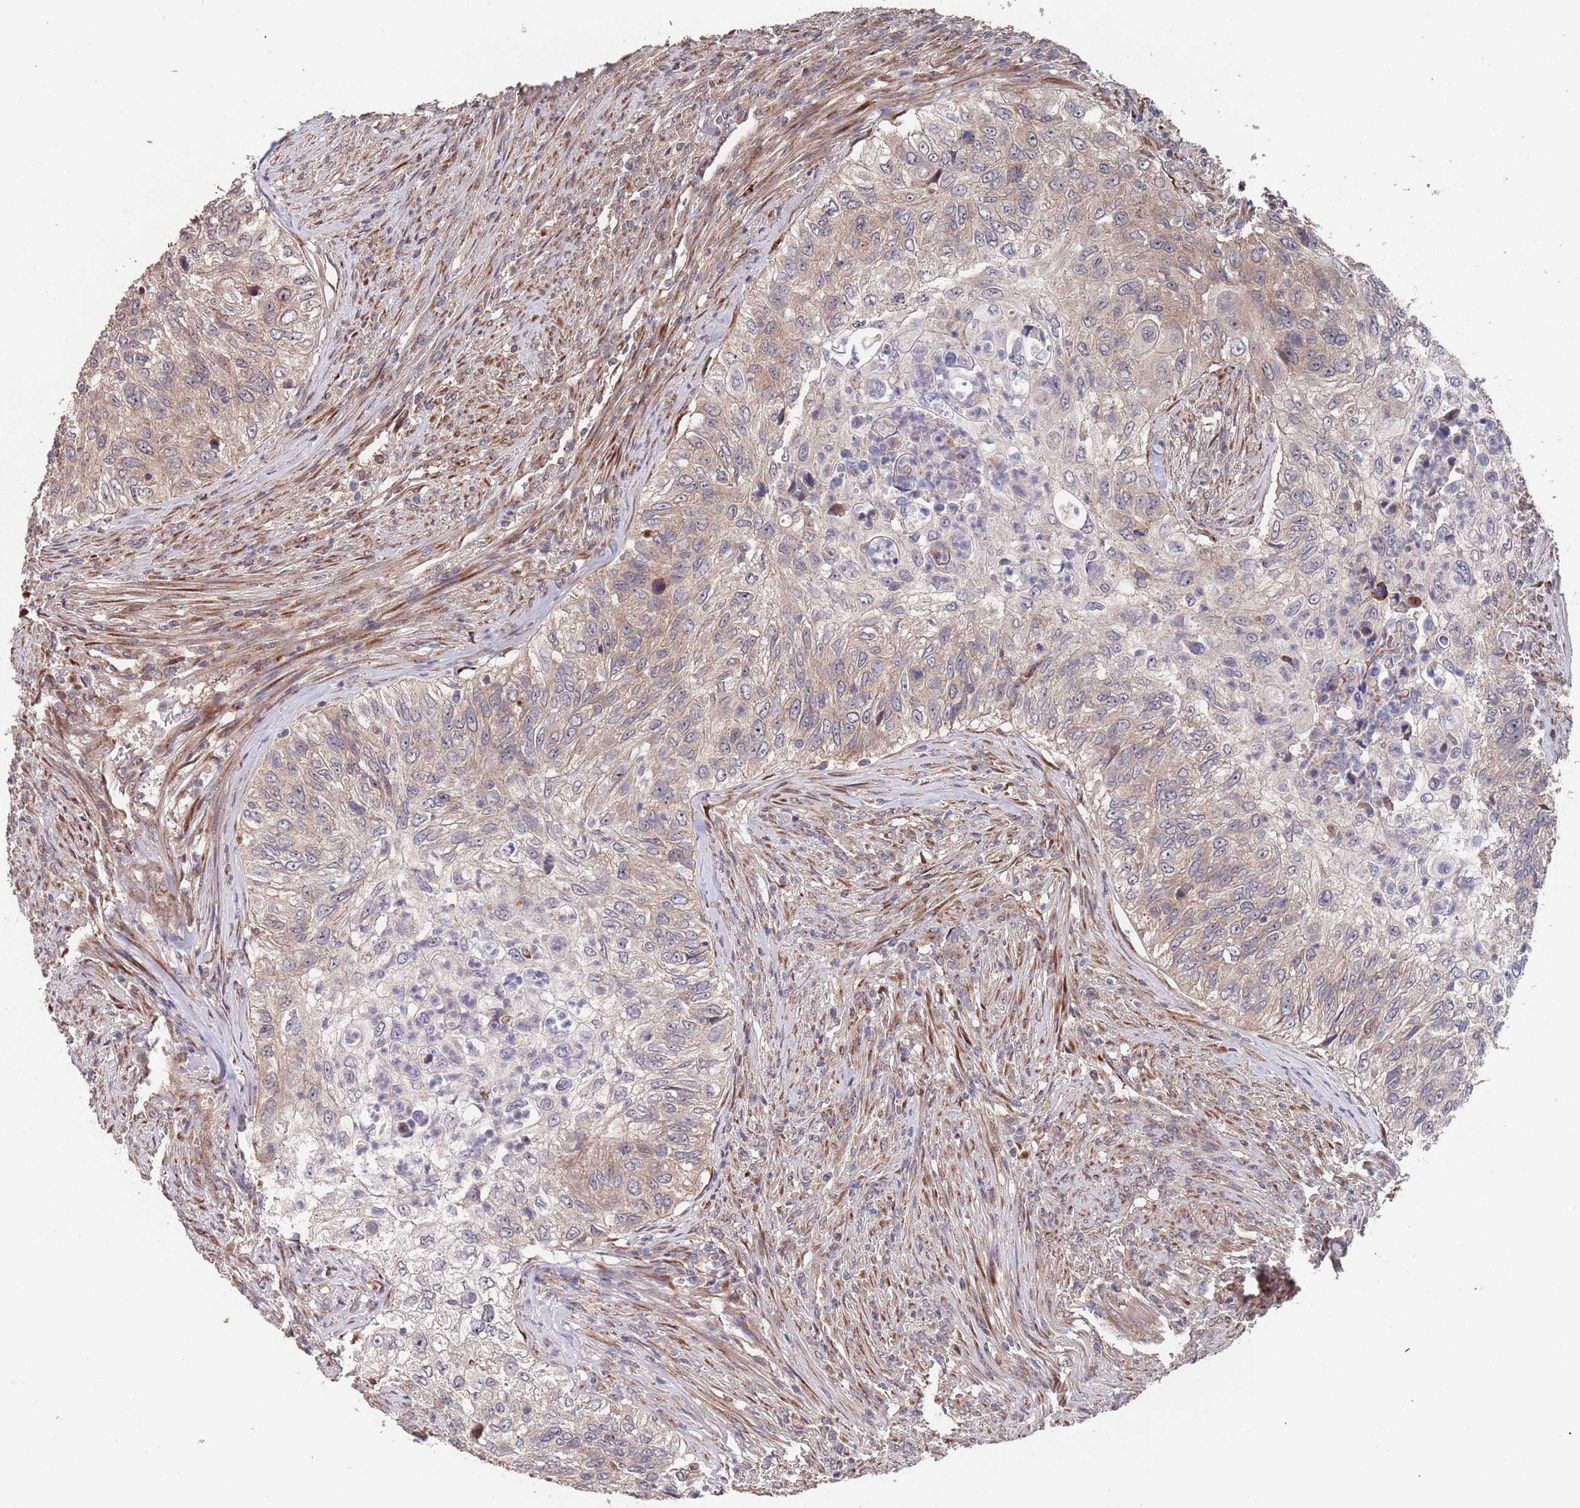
{"staining": {"intensity": "weak", "quantity": "25%-75%", "location": "cytoplasmic/membranous"}, "tissue": "urothelial cancer", "cell_type": "Tumor cells", "image_type": "cancer", "snomed": [{"axis": "morphology", "description": "Urothelial carcinoma, High grade"}, {"axis": "topography", "description": "Urinary bladder"}], "caption": "Protein staining reveals weak cytoplasmic/membranous expression in approximately 25%-75% of tumor cells in urothelial cancer.", "gene": "UNC45A", "patient": {"sex": "female", "age": 60}}